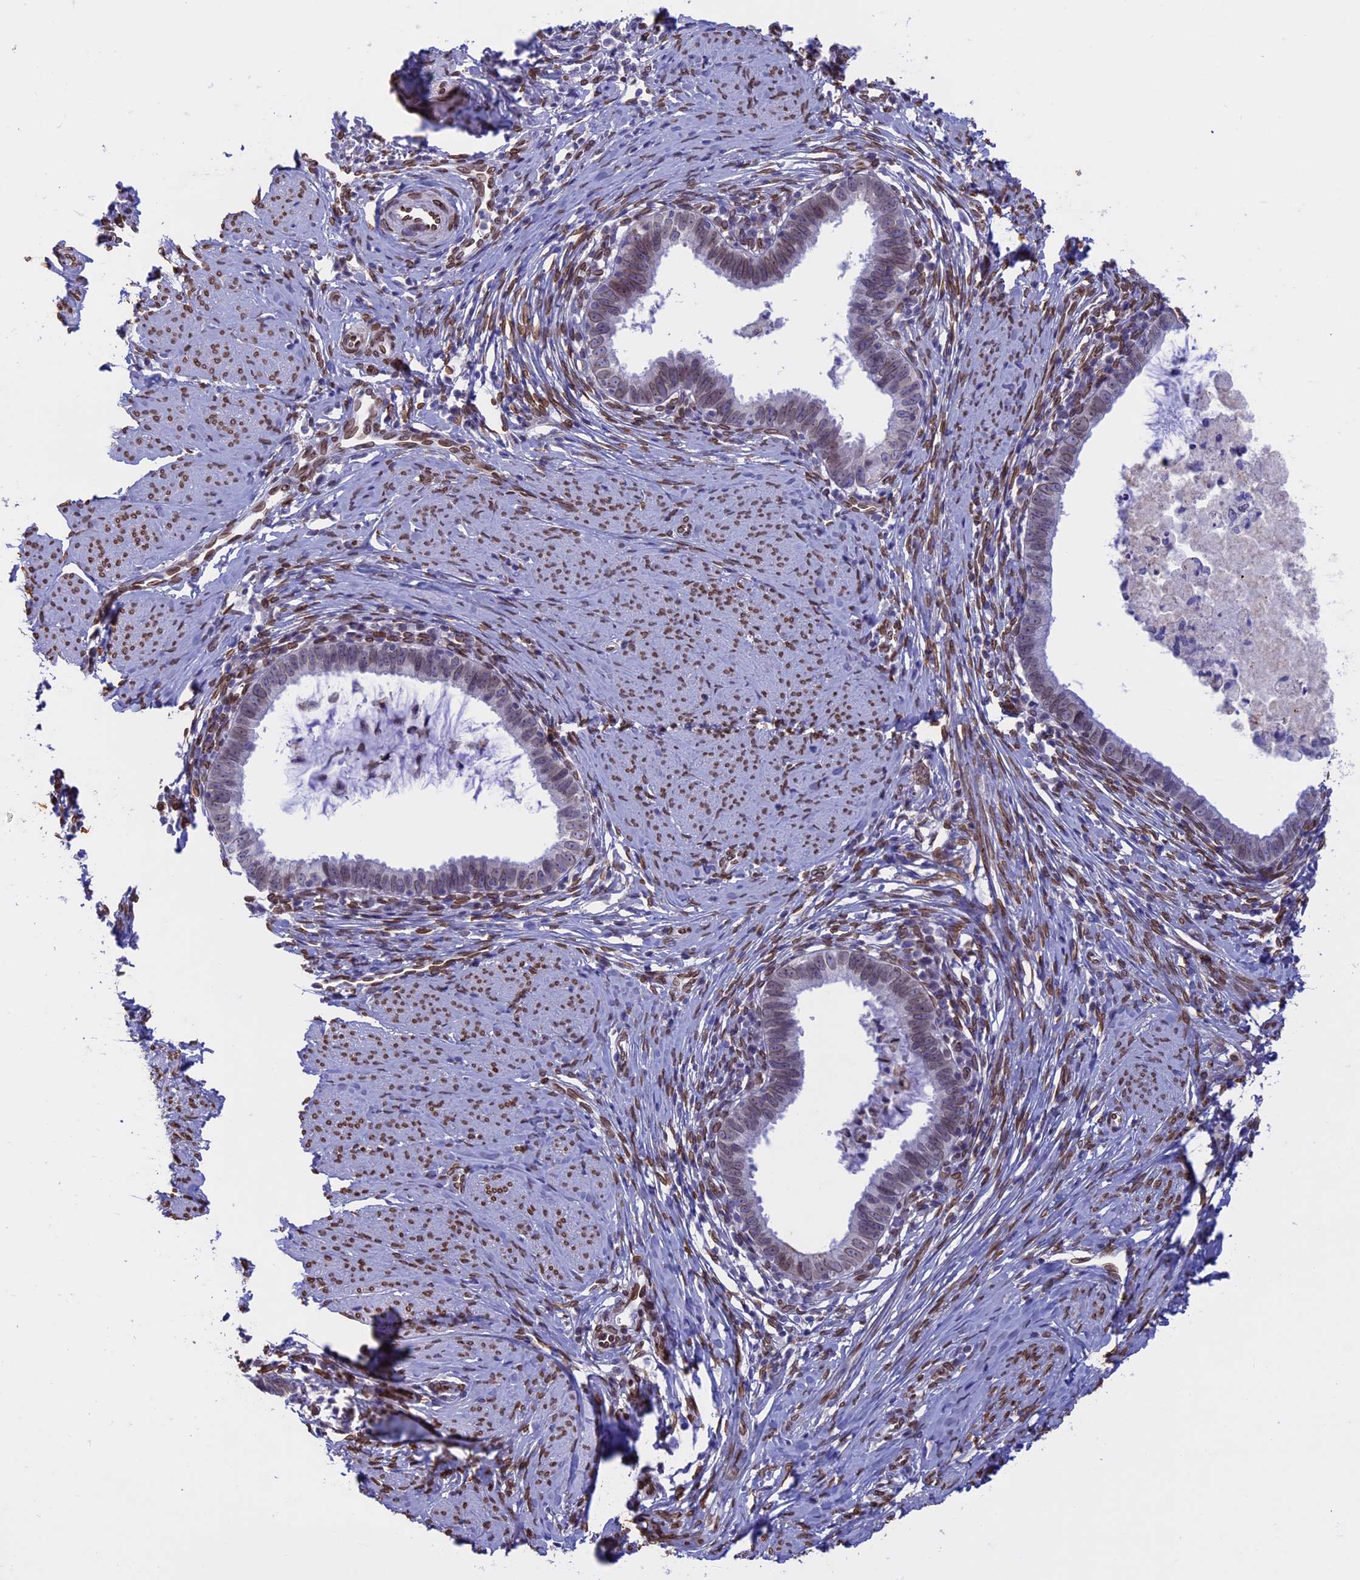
{"staining": {"intensity": "weak", "quantity": "25%-75%", "location": "nuclear"}, "tissue": "cervical cancer", "cell_type": "Tumor cells", "image_type": "cancer", "snomed": [{"axis": "morphology", "description": "Adenocarcinoma, NOS"}, {"axis": "topography", "description": "Cervix"}], "caption": "Protein positivity by immunohistochemistry (IHC) displays weak nuclear staining in approximately 25%-75% of tumor cells in adenocarcinoma (cervical).", "gene": "TMPRSS7", "patient": {"sex": "female", "age": 36}}